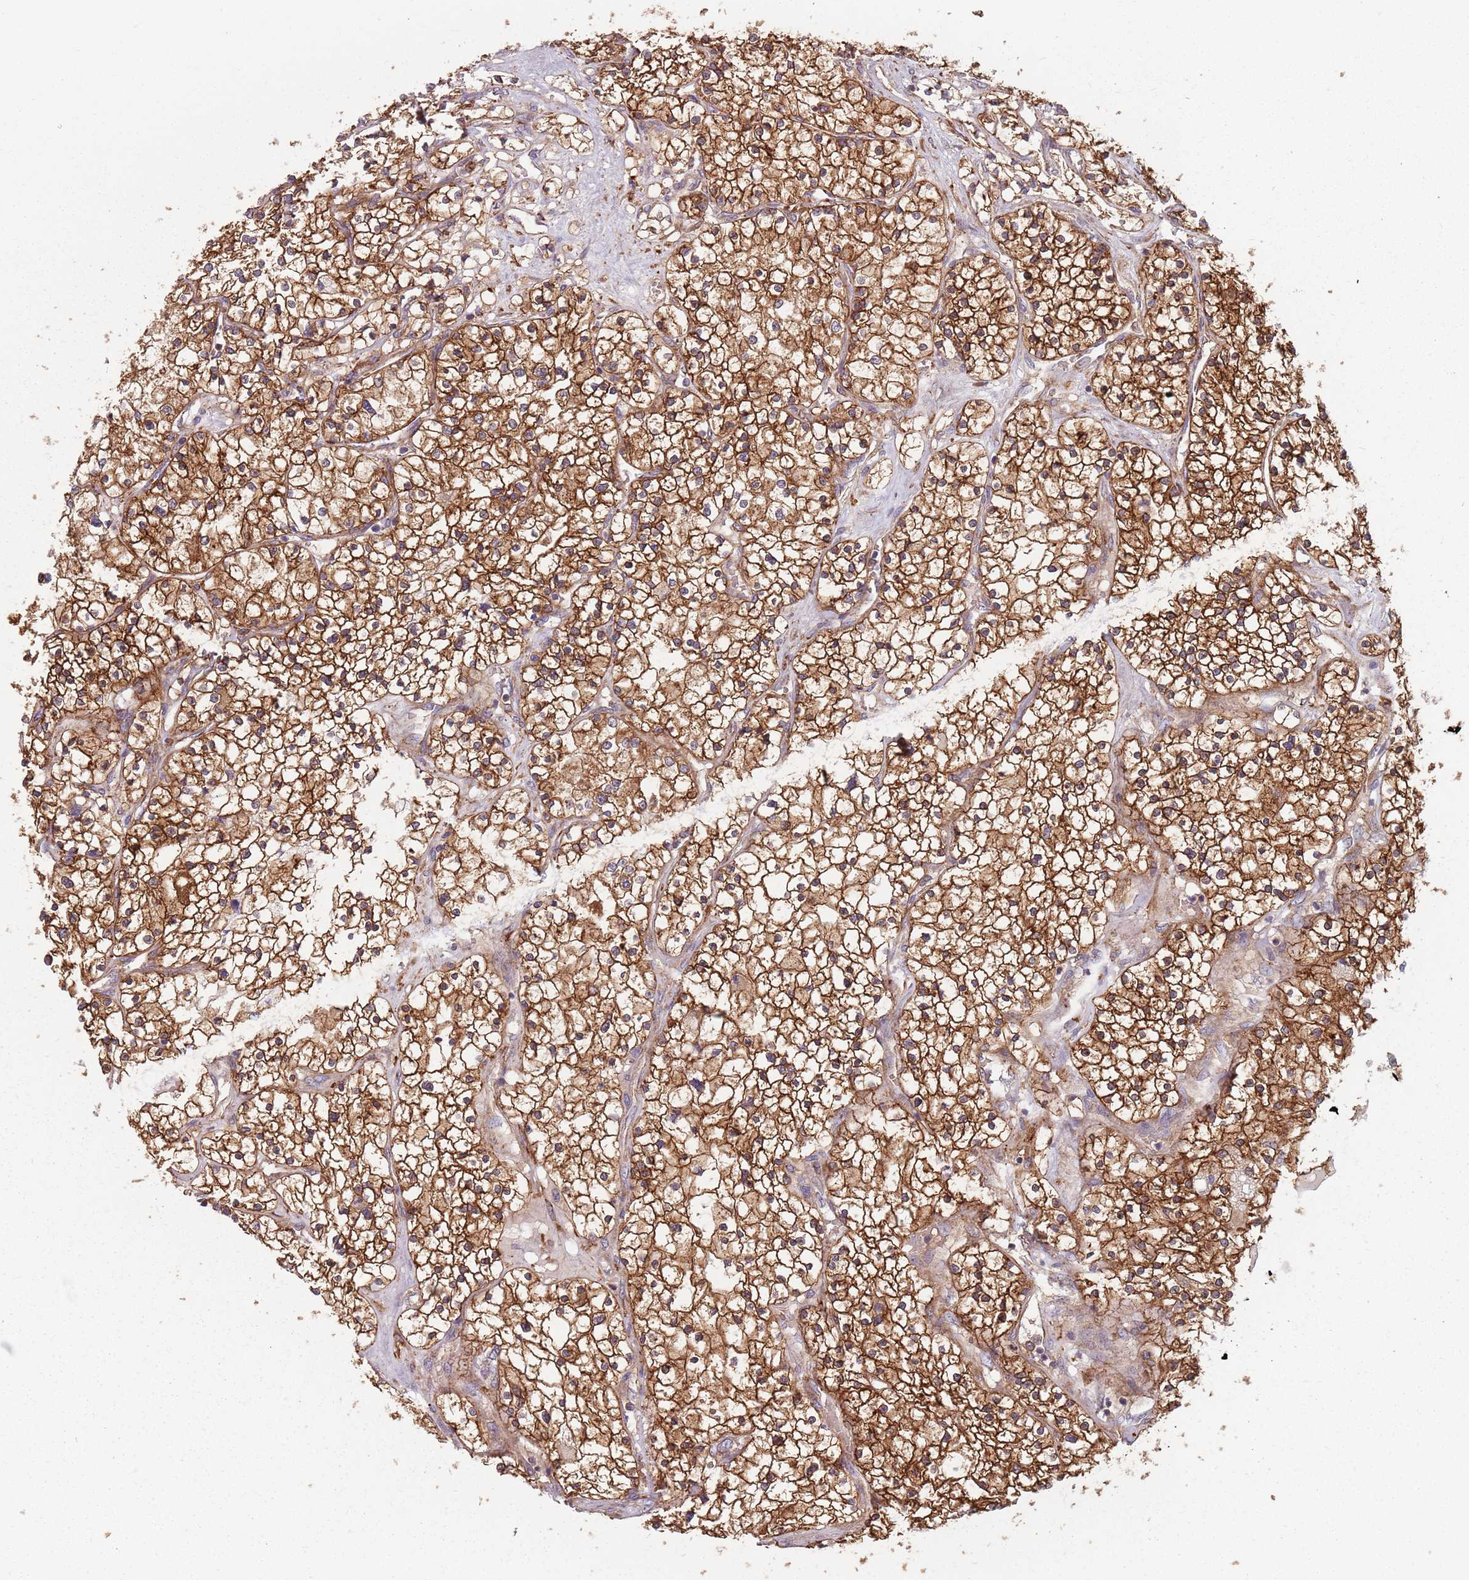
{"staining": {"intensity": "strong", "quantity": ">75%", "location": "cytoplasmic/membranous"}, "tissue": "renal cancer", "cell_type": "Tumor cells", "image_type": "cancer", "snomed": [{"axis": "morphology", "description": "Normal tissue, NOS"}, {"axis": "morphology", "description": "Adenocarcinoma, NOS"}, {"axis": "topography", "description": "Kidney"}], "caption": "This micrograph exhibits immunohistochemistry (IHC) staining of human adenocarcinoma (renal), with high strong cytoplasmic/membranous positivity in about >75% of tumor cells.", "gene": "TPD52L2", "patient": {"sex": "male", "age": 68}}